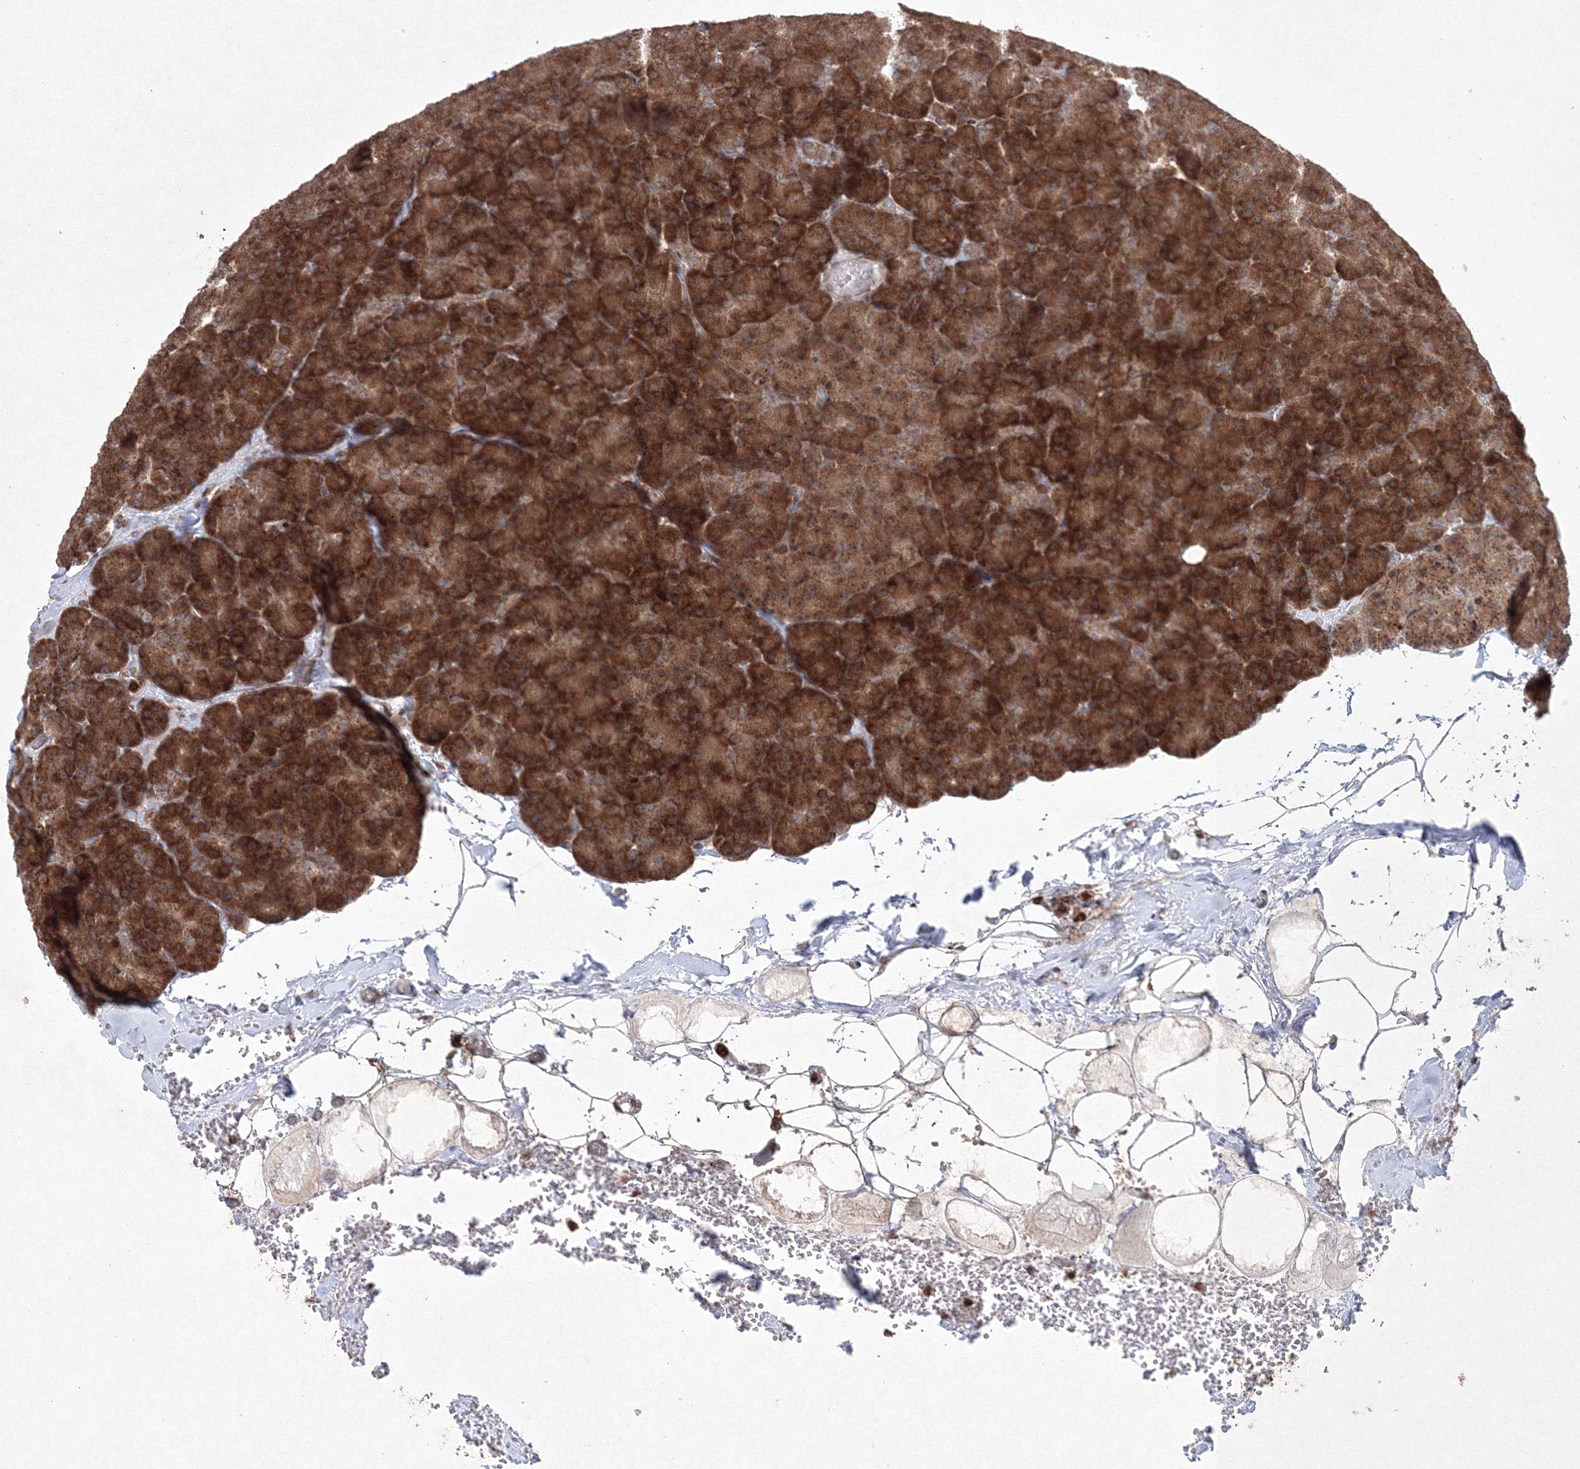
{"staining": {"intensity": "strong", "quantity": ">75%", "location": "cytoplasmic/membranous"}, "tissue": "pancreas", "cell_type": "Exocrine glandular cells", "image_type": "normal", "snomed": [{"axis": "morphology", "description": "Normal tissue, NOS"}, {"axis": "morphology", "description": "Carcinoid, malignant, NOS"}, {"axis": "topography", "description": "Pancreas"}], "caption": "Normal pancreas reveals strong cytoplasmic/membranous staining in approximately >75% of exocrine glandular cells The staining is performed using DAB brown chromogen to label protein expression. The nuclei are counter-stained blue using hematoxylin..", "gene": "MKRN2", "patient": {"sex": "female", "age": 35}}